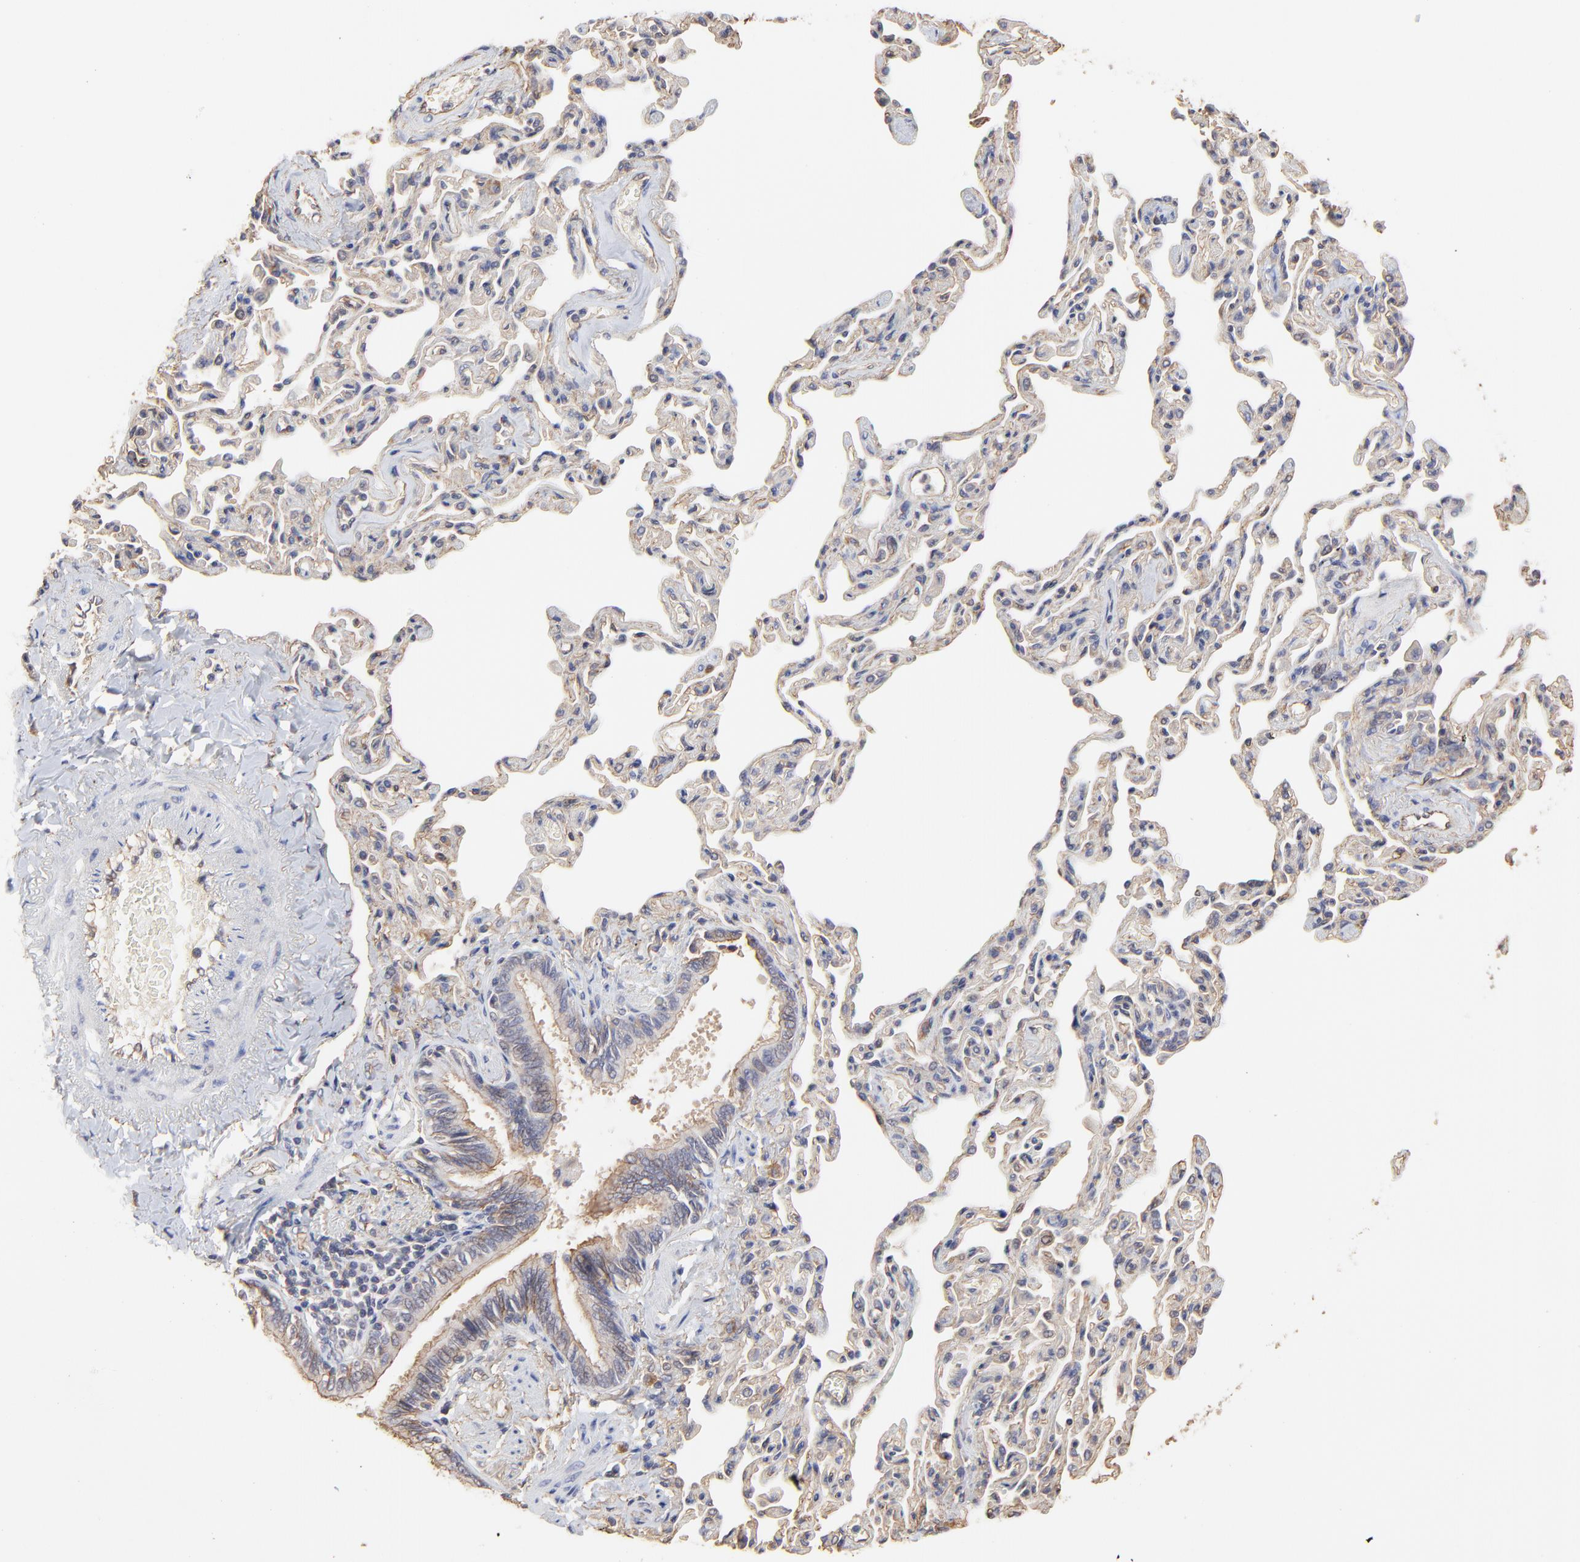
{"staining": {"intensity": "moderate", "quantity": "25%-75%", "location": "cytoplasmic/membranous"}, "tissue": "bronchus", "cell_type": "Respiratory epithelial cells", "image_type": "normal", "snomed": [{"axis": "morphology", "description": "Normal tissue, NOS"}, {"axis": "topography", "description": "Lung"}], "caption": "Immunohistochemical staining of normal human bronchus shows 25%-75% levels of moderate cytoplasmic/membranous protein expression in about 25%-75% of respiratory epithelial cells.", "gene": "ARMT1", "patient": {"sex": "male", "age": 64}}